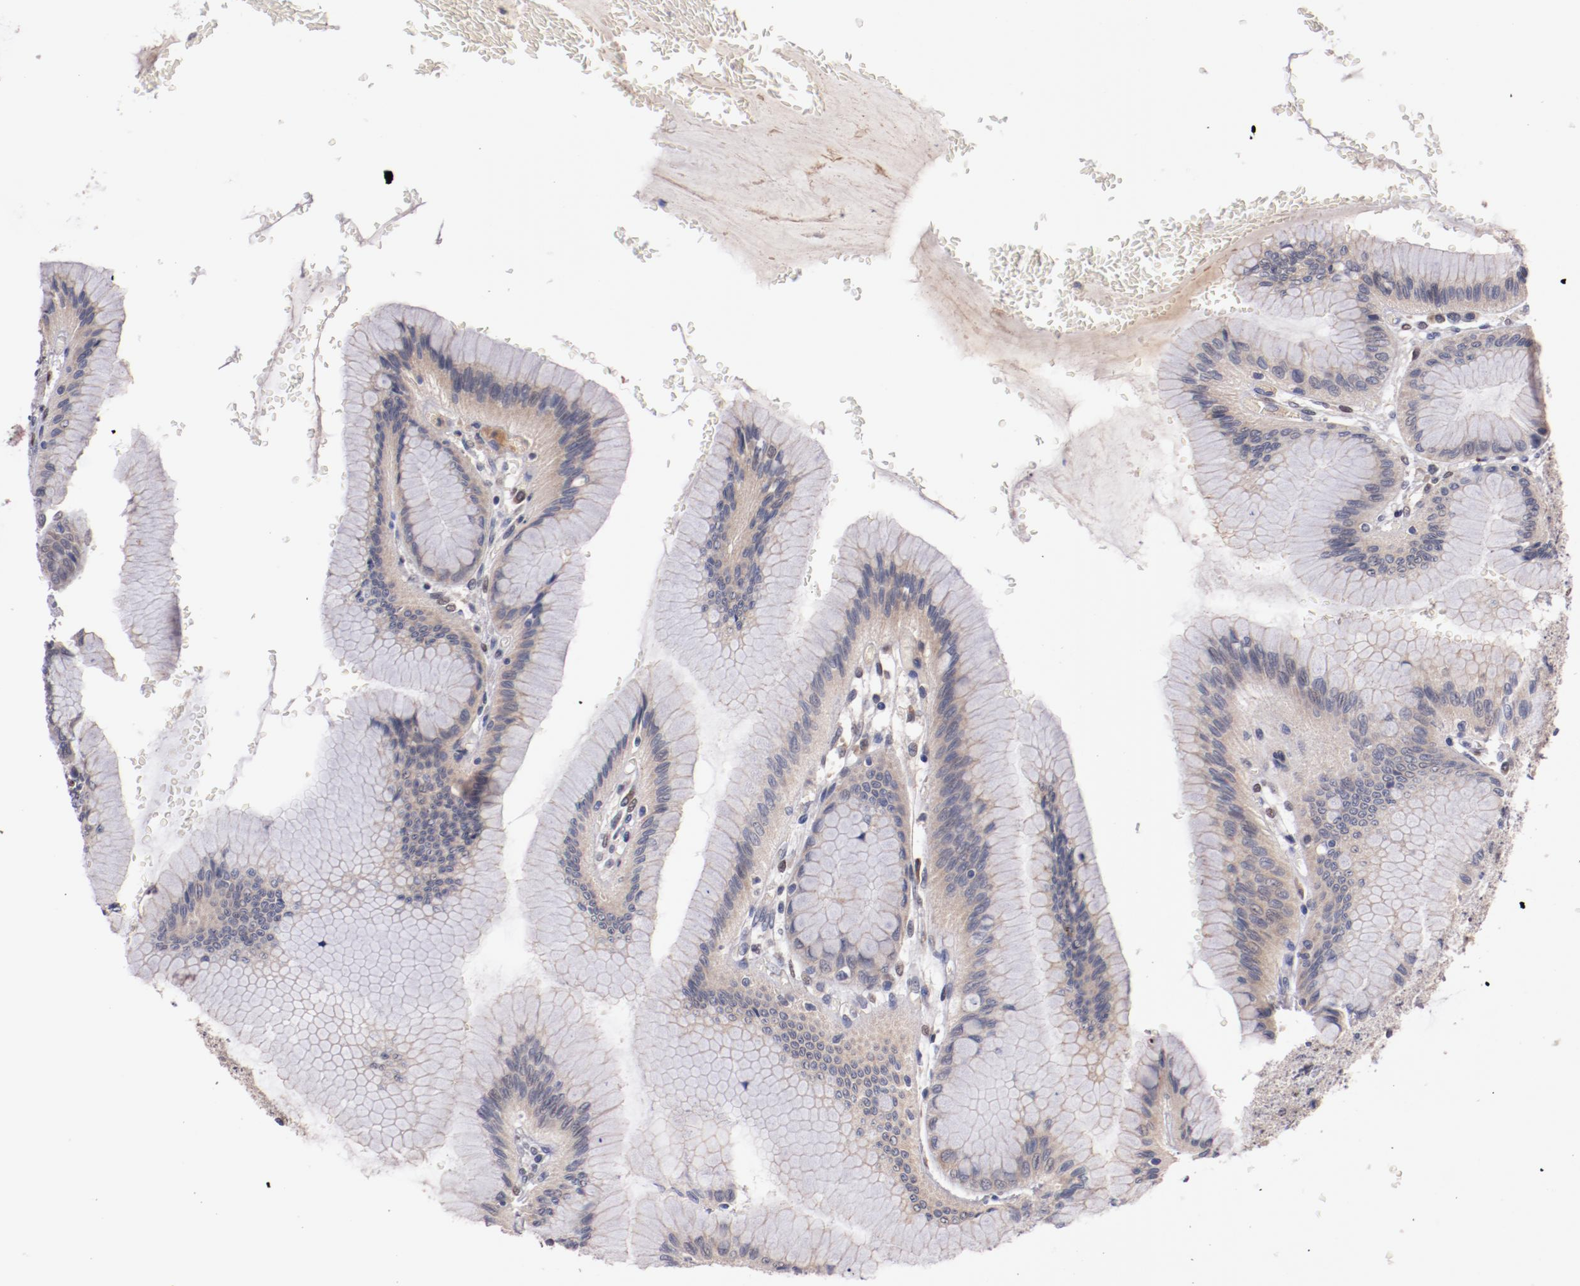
{"staining": {"intensity": "weak", "quantity": ">75%", "location": "cytoplasmic/membranous"}, "tissue": "stomach", "cell_type": "Glandular cells", "image_type": "normal", "snomed": [{"axis": "morphology", "description": "Normal tissue, NOS"}, {"axis": "morphology", "description": "Adenocarcinoma, NOS"}, {"axis": "topography", "description": "Stomach"}, {"axis": "topography", "description": "Stomach, lower"}], "caption": "Immunohistochemical staining of unremarkable human stomach shows low levels of weak cytoplasmic/membranous staining in approximately >75% of glandular cells. Immunohistochemistry stains the protein in brown and the nuclei are stained blue.", "gene": "FAM81A", "patient": {"sex": "female", "age": 65}}